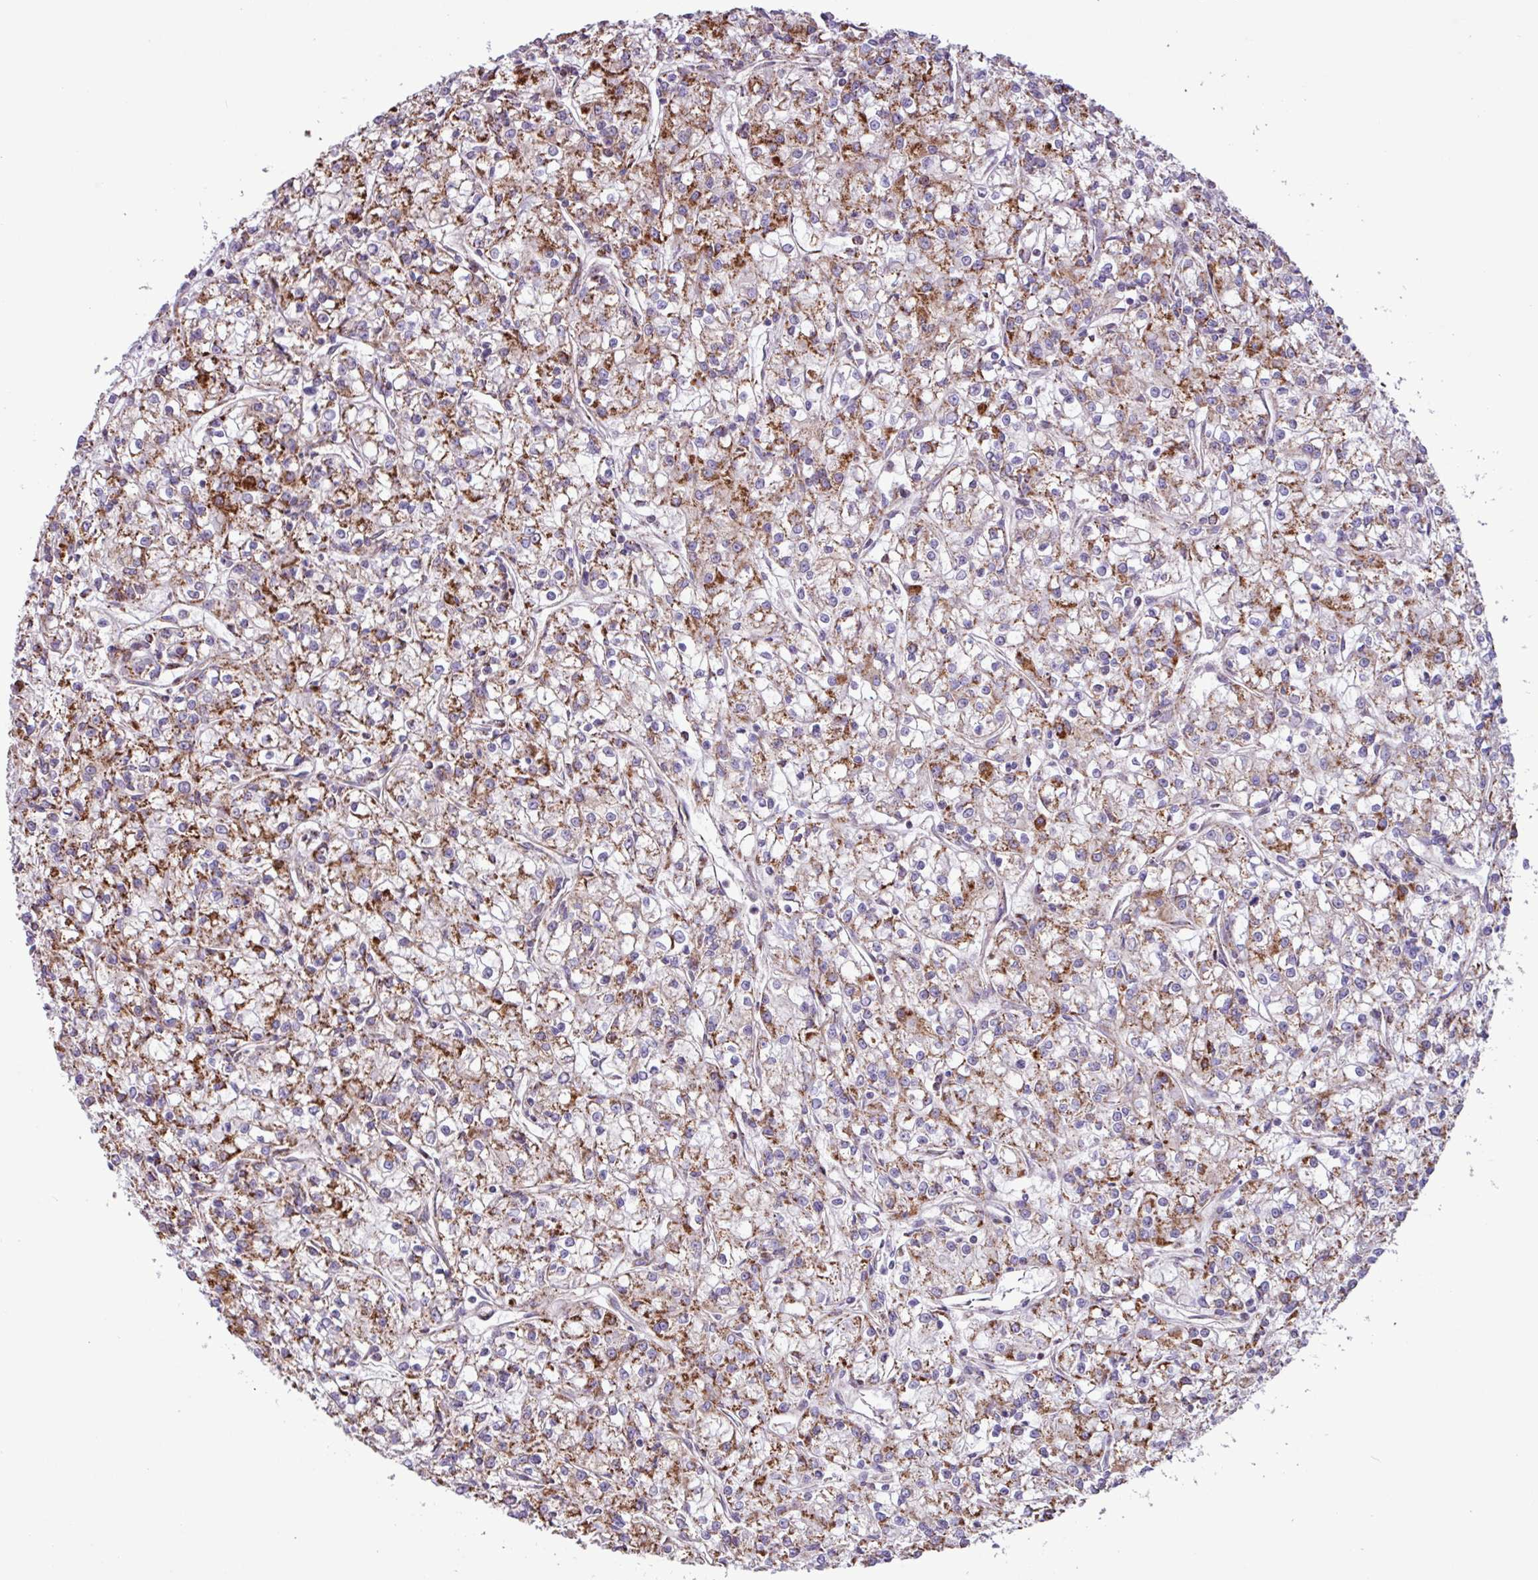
{"staining": {"intensity": "moderate", "quantity": "25%-75%", "location": "cytoplasmic/membranous"}, "tissue": "renal cancer", "cell_type": "Tumor cells", "image_type": "cancer", "snomed": [{"axis": "morphology", "description": "Adenocarcinoma, NOS"}, {"axis": "topography", "description": "Kidney"}], "caption": "Protein expression analysis of renal adenocarcinoma shows moderate cytoplasmic/membranous staining in approximately 25%-75% of tumor cells.", "gene": "RTL3", "patient": {"sex": "female", "age": 59}}